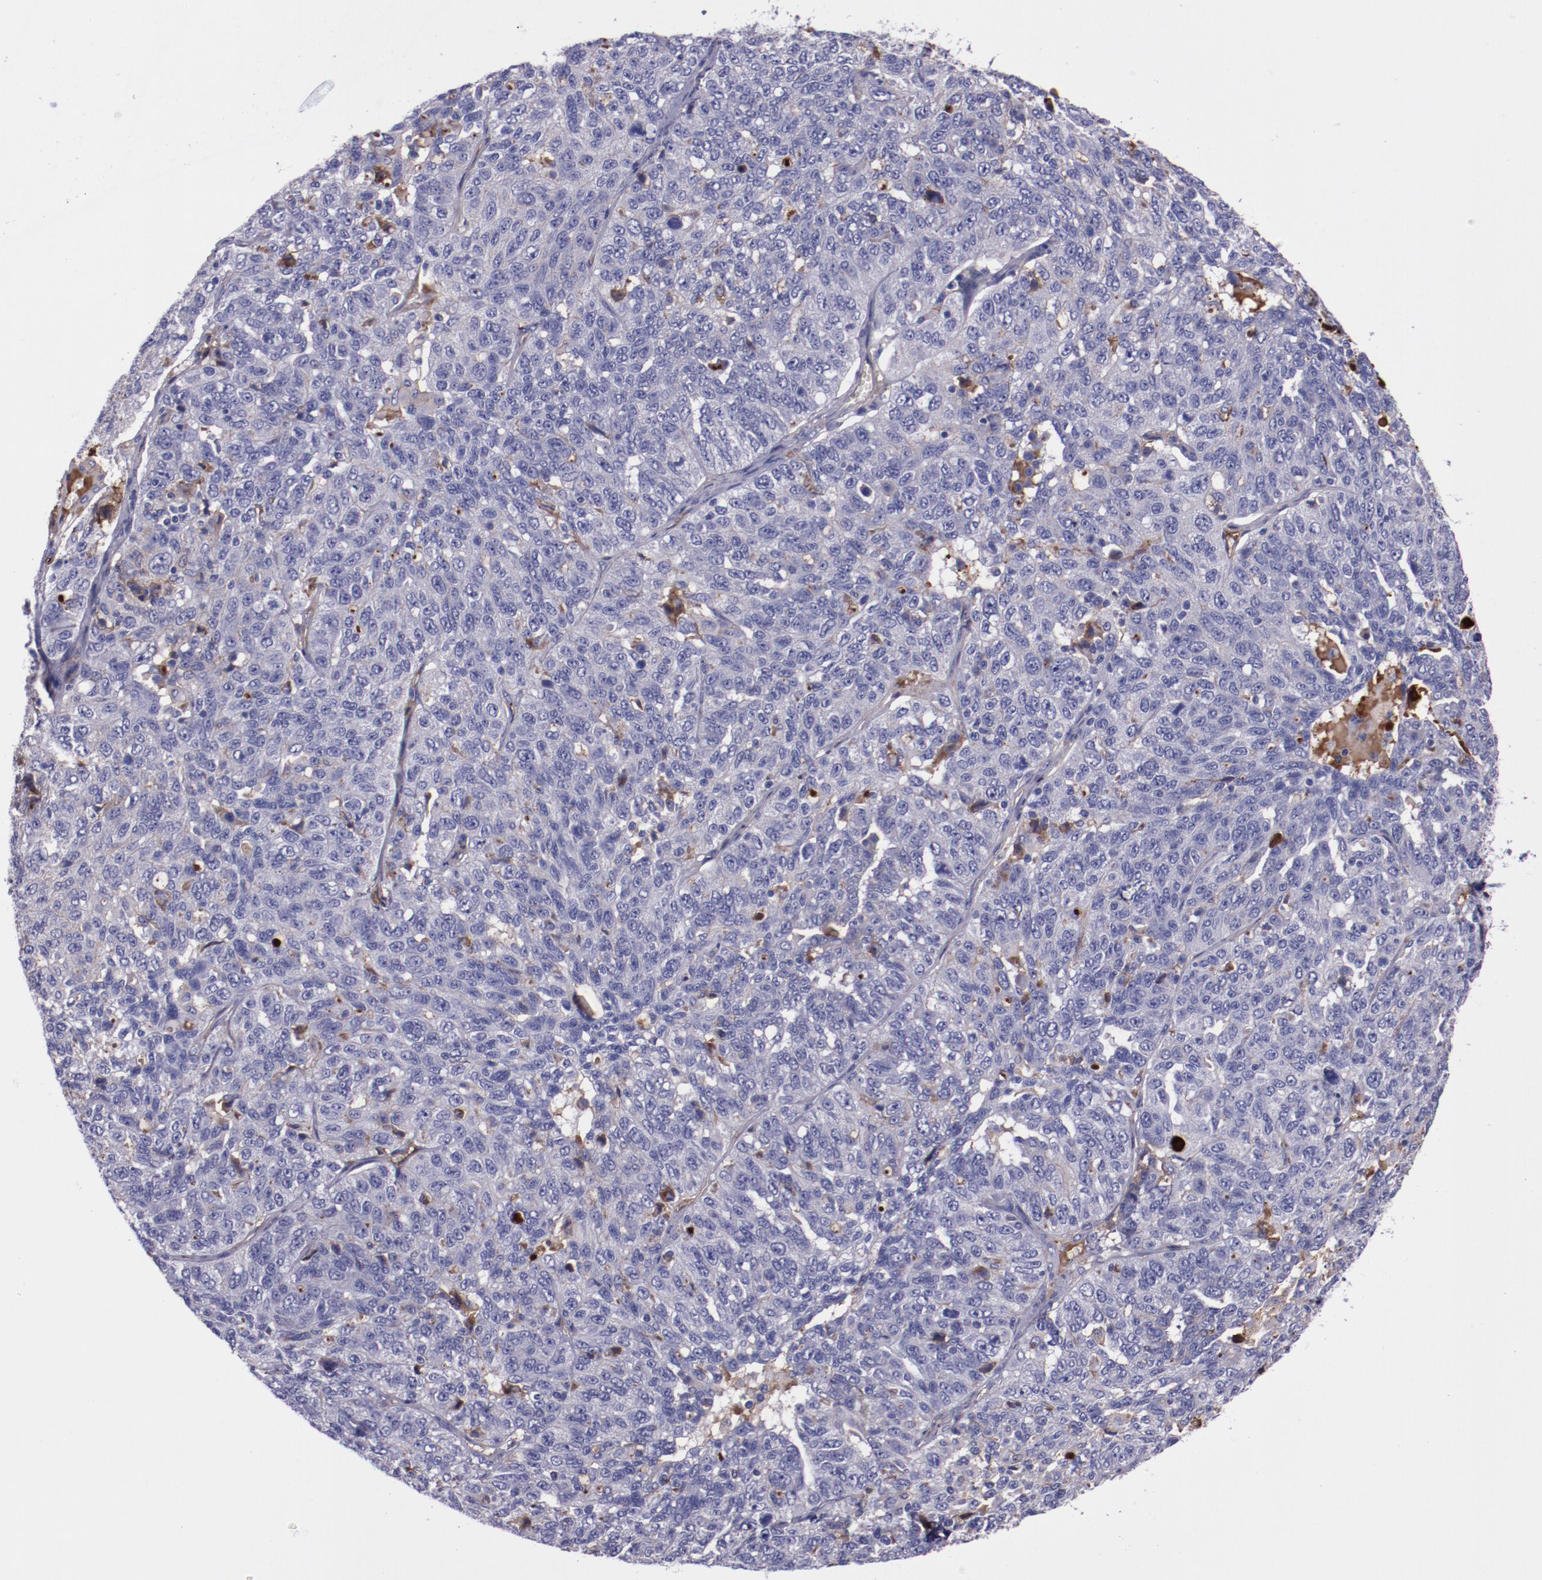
{"staining": {"intensity": "weak", "quantity": "<25%", "location": "cytoplasmic/membranous"}, "tissue": "ovarian cancer", "cell_type": "Tumor cells", "image_type": "cancer", "snomed": [{"axis": "morphology", "description": "Cystadenocarcinoma, serous, NOS"}, {"axis": "topography", "description": "Ovary"}], "caption": "Tumor cells are negative for brown protein staining in ovarian serous cystadenocarcinoma. (DAB (3,3'-diaminobenzidine) IHC, high magnification).", "gene": "APOH", "patient": {"sex": "female", "age": 71}}